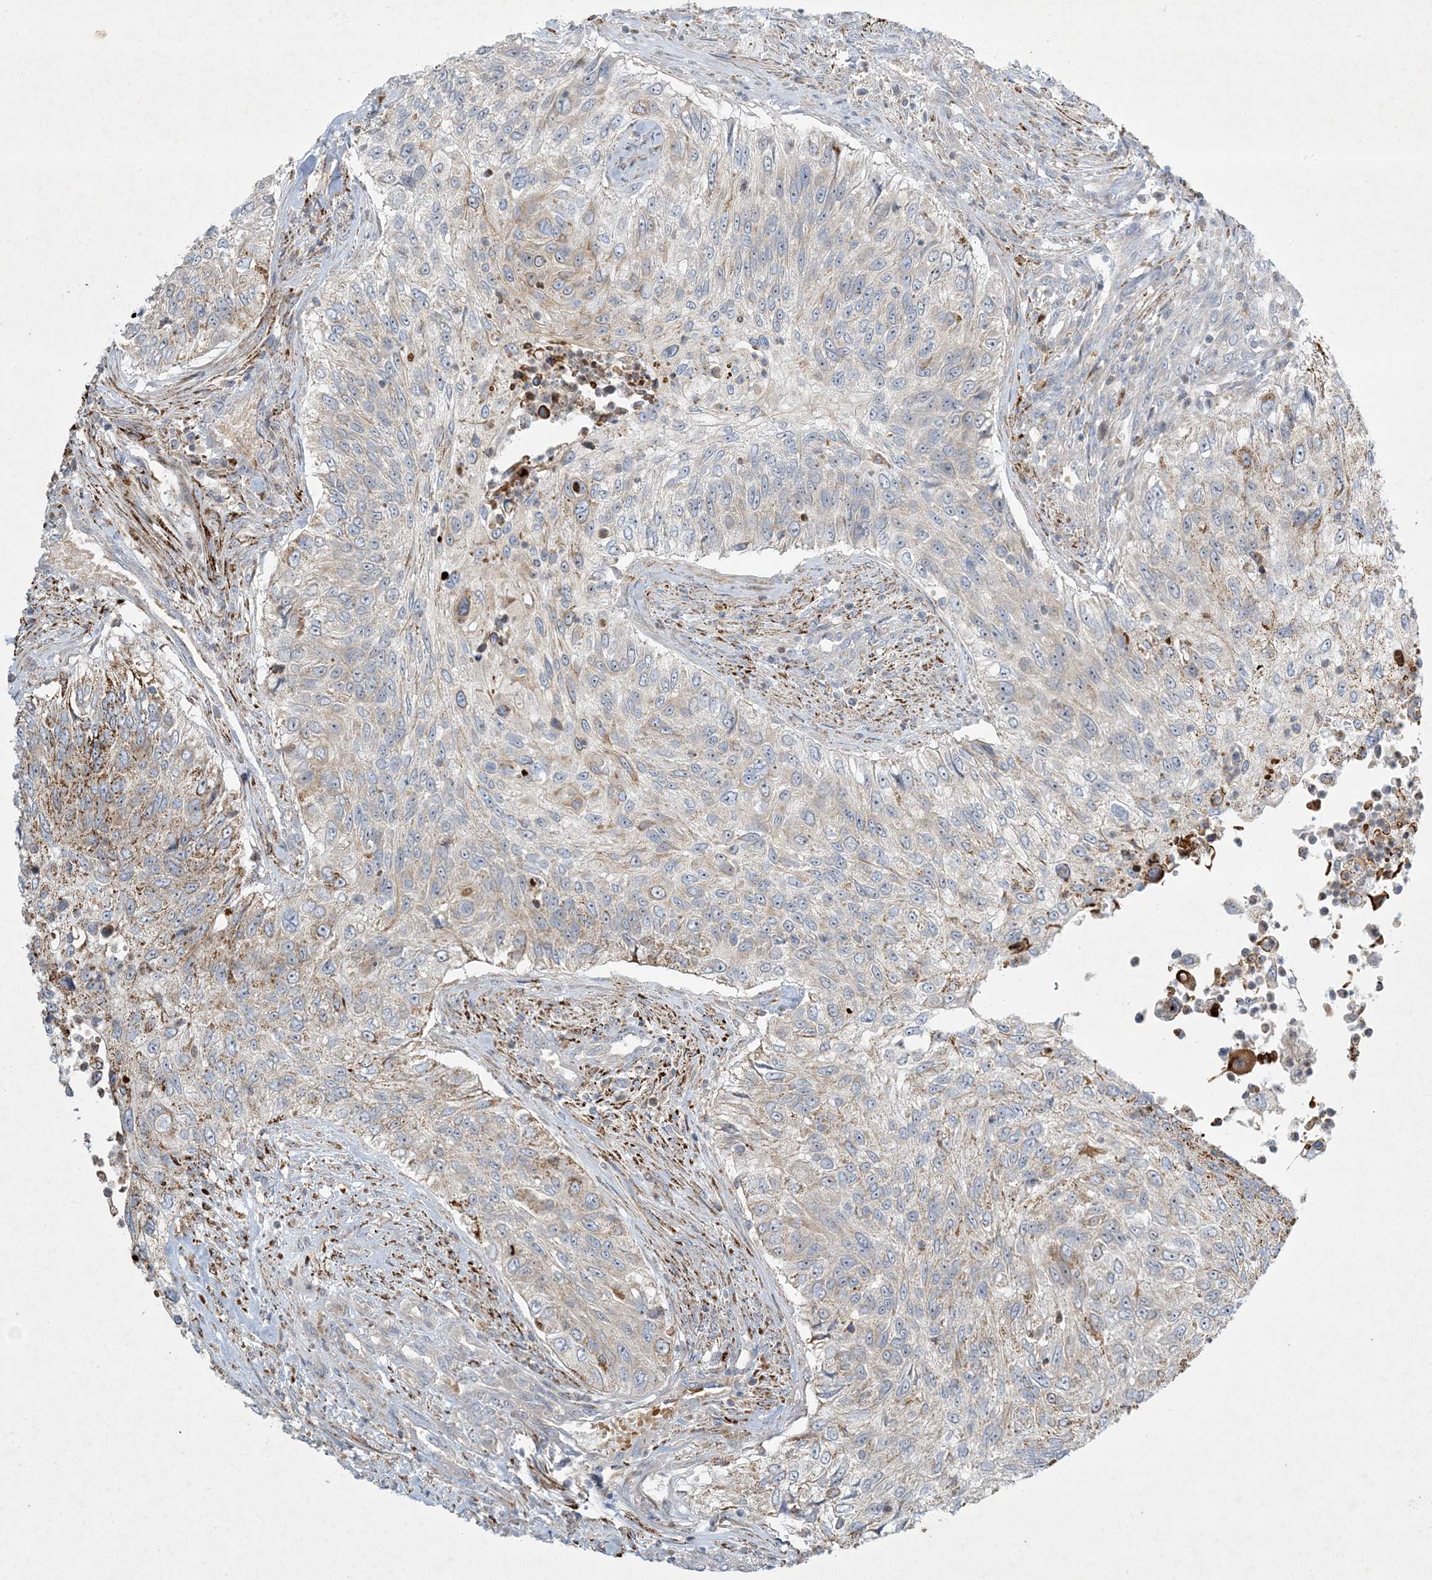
{"staining": {"intensity": "weak", "quantity": "25%-75%", "location": "cytoplasmic/membranous"}, "tissue": "urothelial cancer", "cell_type": "Tumor cells", "image_type": "cancer", "snomed": [{"axis": "morphology", "description": "Urothelial carcinoma, High grade"}, {"axis": "topography", "description": "Urinary bladder"}], "caption": "Immunohistochemistry (IHC) image of urothelial carcinoma (high-grade) stained for a protein (brown), which reveals low levels of weak cytoplasmic/membranous expression in about 25%-75% of tumor cells.", "gene": "LTN1", "patient": {"sex": "female", "age": 60}}